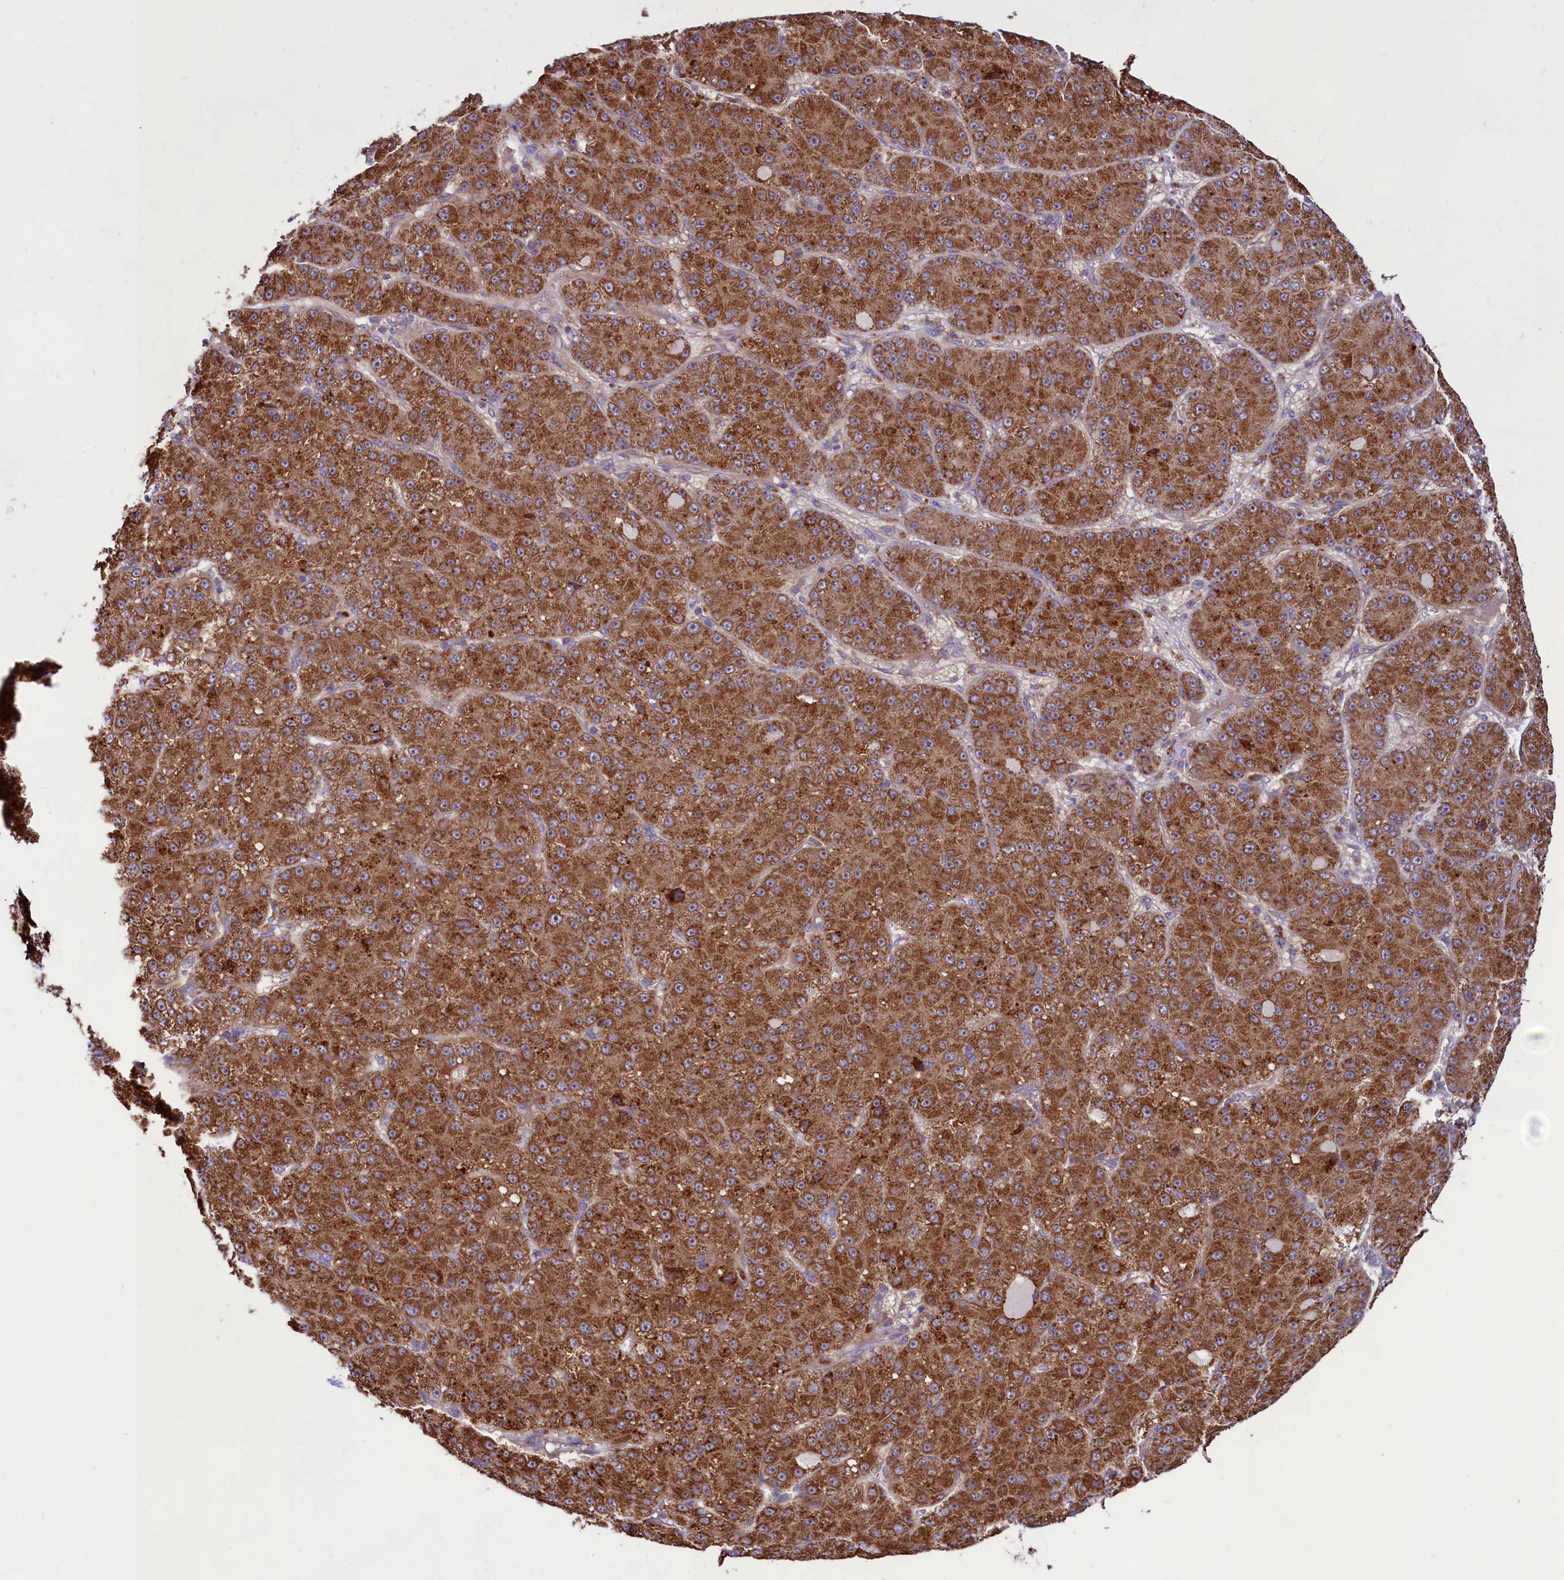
{"staining": {"intensity": "strong", "quantity": ">75%", "location": "cytoplasmic/membranous"}, "tissue": "liver cancer", "cell_type": "Tumor cells", "image_type": "cancer", "snomed": [{"axis": "morphology", "description": "Carcinoma, Hepatocellular, NOS"}, {"axis": "topography", "description": "Liver"}], "caption": "Immunohistochemistry (IHC) photomicrograph of human liver cancer (hepatocellular carcinoma) stained for a protein (brown), which reveals high levels of strong cytoplasmic/membranous expression in approximately >75% of tumor cells.", "gene": "STARD5", "patient": {"sex": "male", "age": 67}}